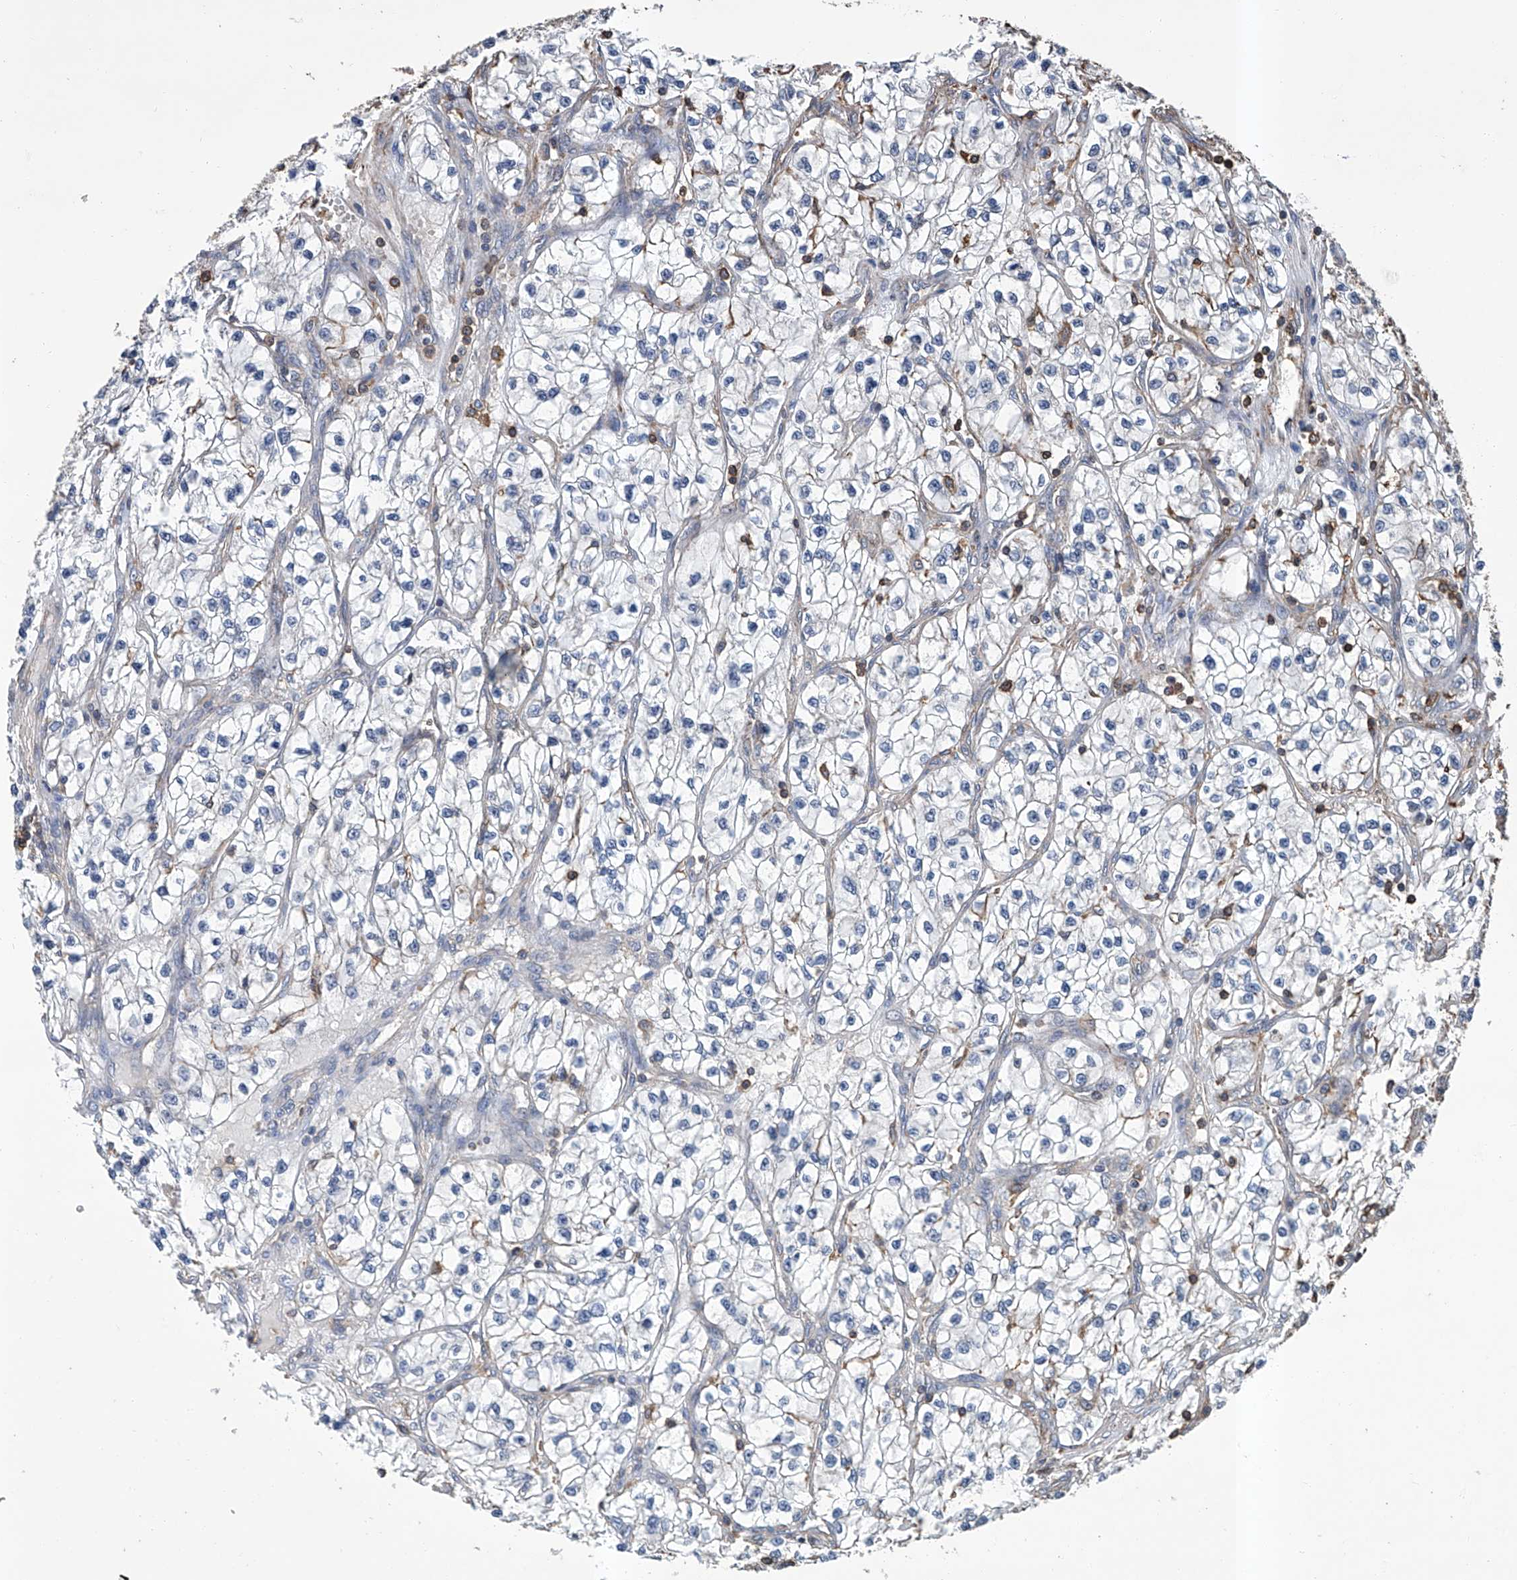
{"staining": {"intensity": "negative", "quantity": "none", "location": "none"}, "tissue": "renal cancer", "cell_type": "Tumor cells", "image_type": "cancer", "snomed": [{"axis": "morphology", "description": "Adenocarcinoma, NOS"}, {"axis": "topography", "description": "Kidney"}], "caption": "Tumor cells are negative for protein expression in human renal cancer (adenocarcinoma).", "gene": "GPT", "patient": {"sex": "female", "age": 57}}